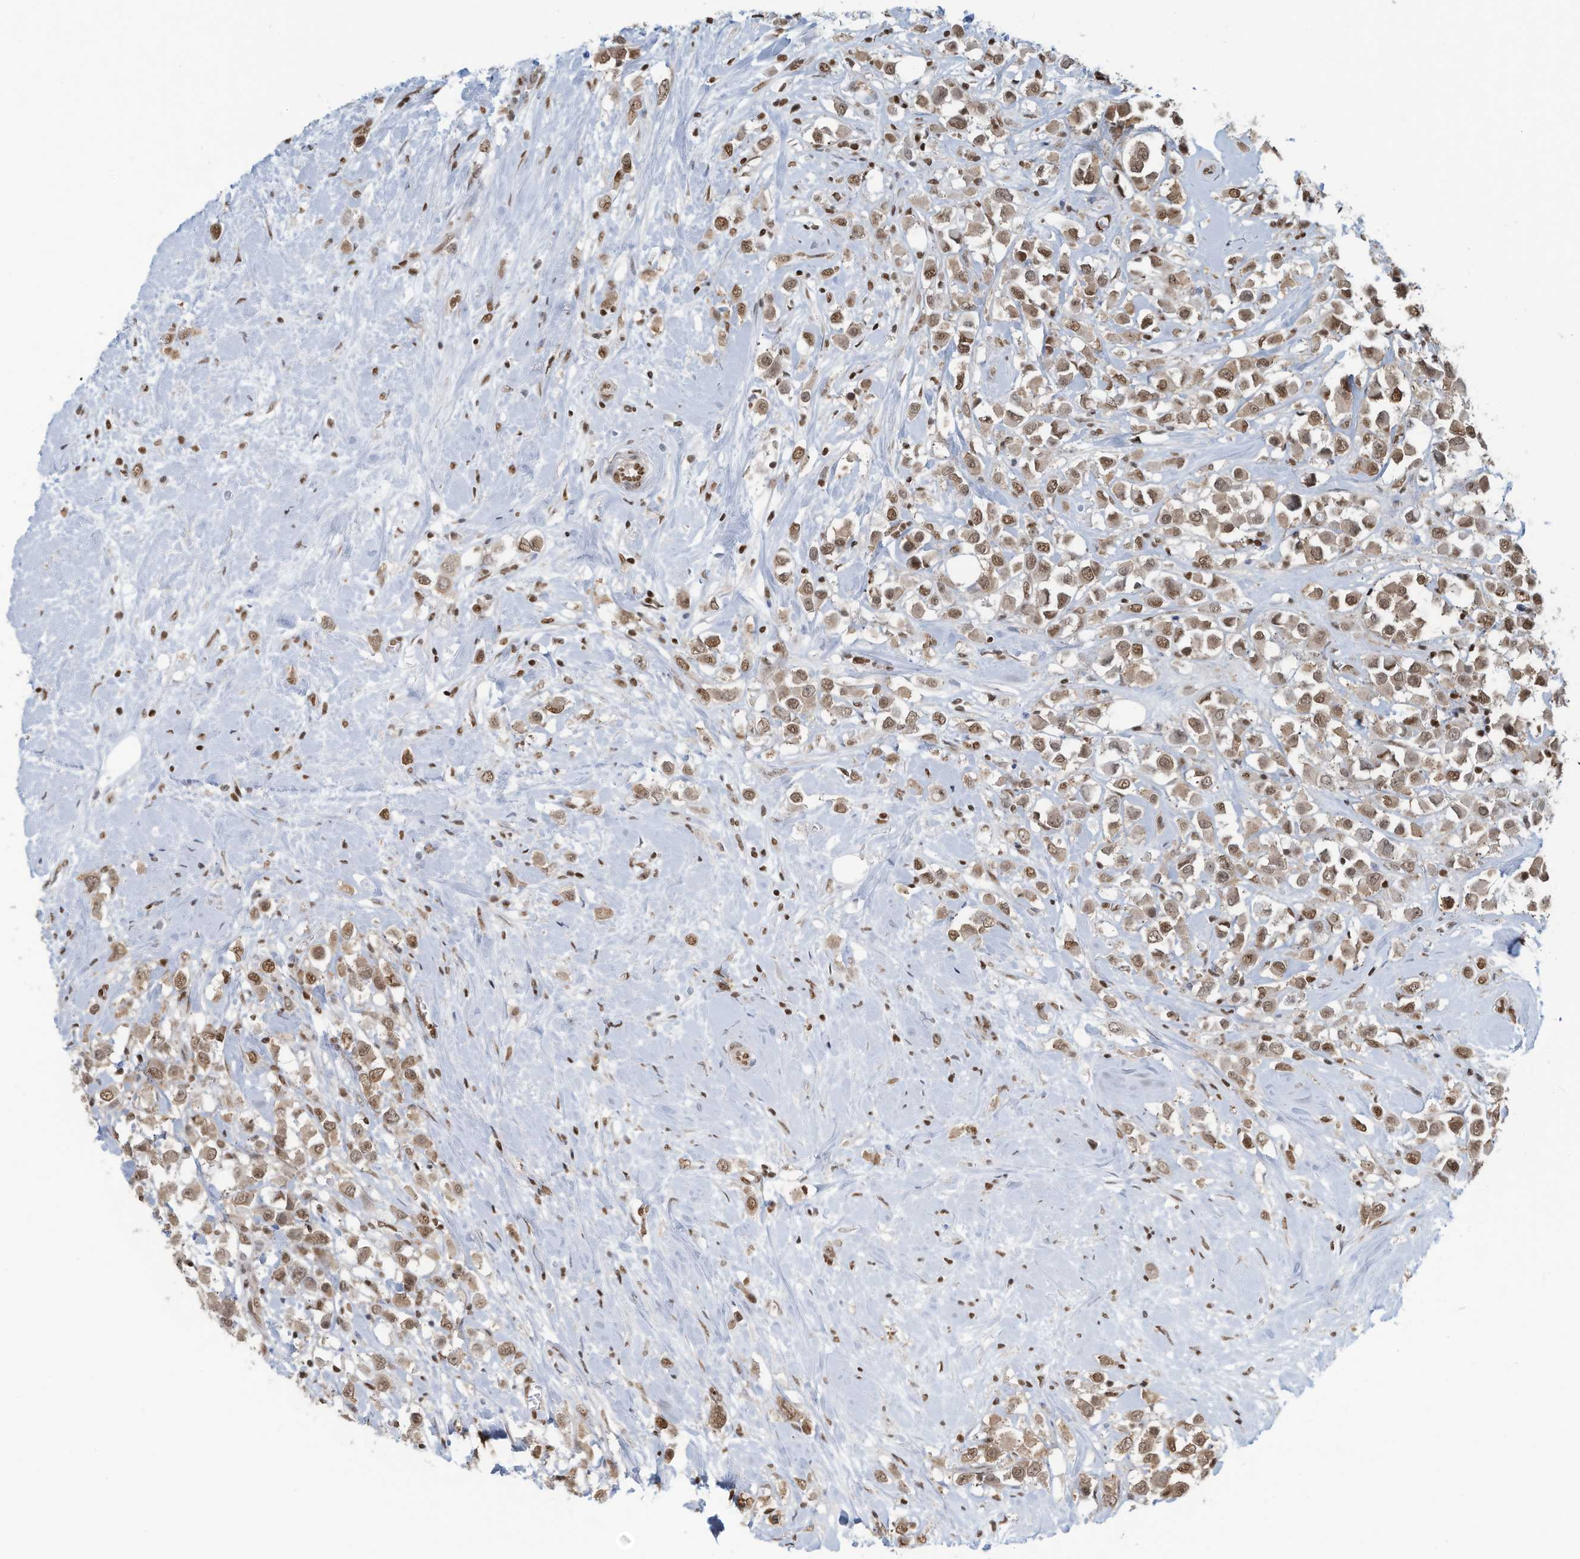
{"staining": {"intensity": "moderate", "quantity": ">75%", "location": "nuclear"}, "tissue": "breast cancer", "cell_type": "Tumor cells", "image_type": "cancer", "snomed": [{"axis": "morphology", "description": "Duct carcinoma"}, {"axis": "topography", "description": "Breast"}], "caption": "About >75% of tumor cells in human breast cancer (intraductal carcinoma) demonstrate moderate nuclear protein expression as visualized by brown immunohistochemical staining.", "gene": "SARNP", "patient": {"sex": "female", "age": 61}}